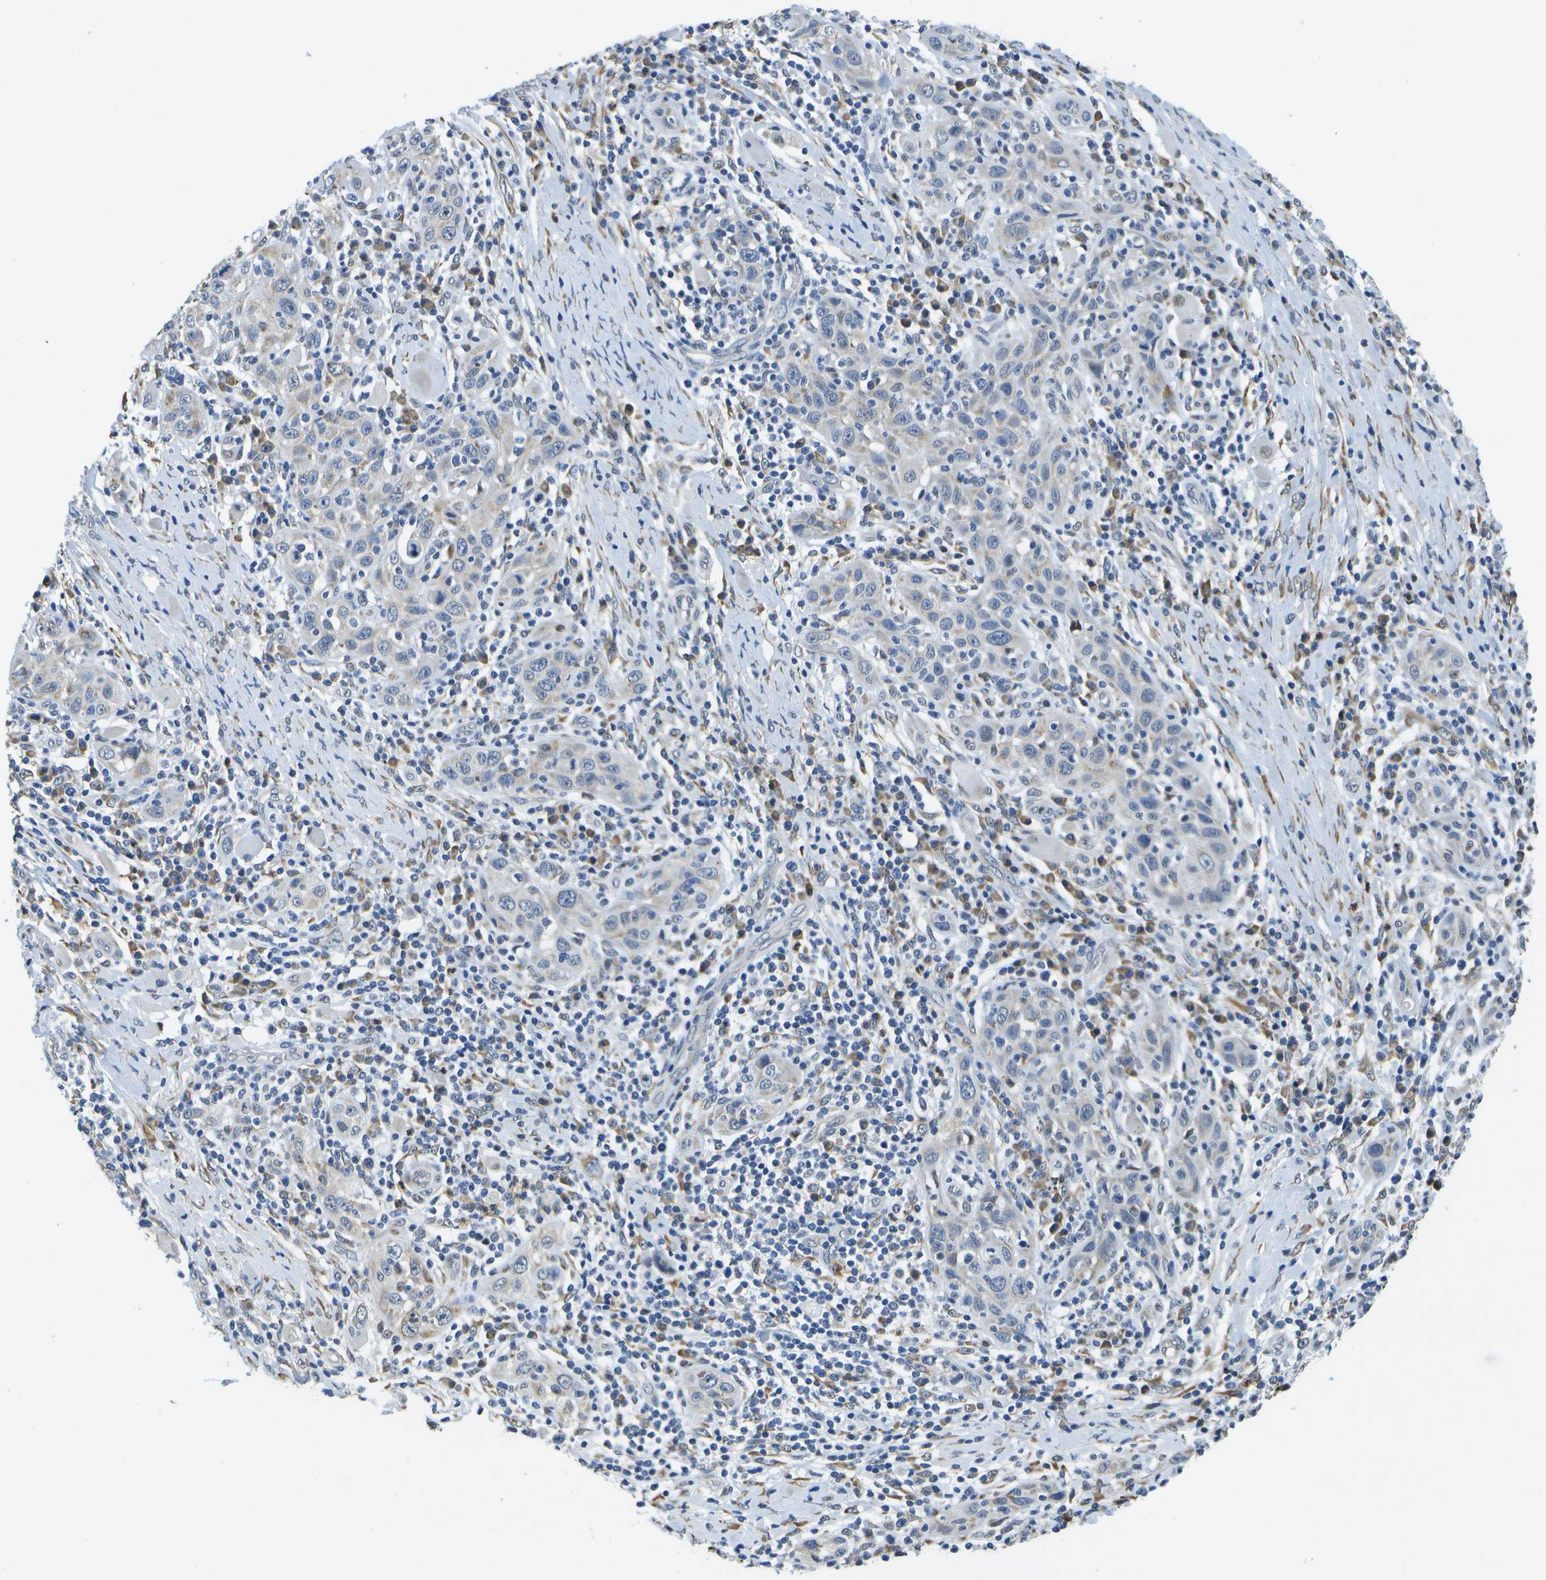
{"staining": {"intensity": "weak", "quantity": "<25%", "location": "cytoplasmic/membranous"}, "tissue": "skin cancer", "cell_type": "Tumor cells", "image_type": "cancer", "snomed": [{"axis": "morphology", "description": "Squamous cell carcinoma, NOS"}, {"axis": "topography", "description": "Skin"}], "caption": "Skin cancer (squamous cell carcinoma) was stained to show a protein in brown. There is no significant staining in tumor cells.", "gene": "DSE", "patient": {"sex": "female", "age": 88}}